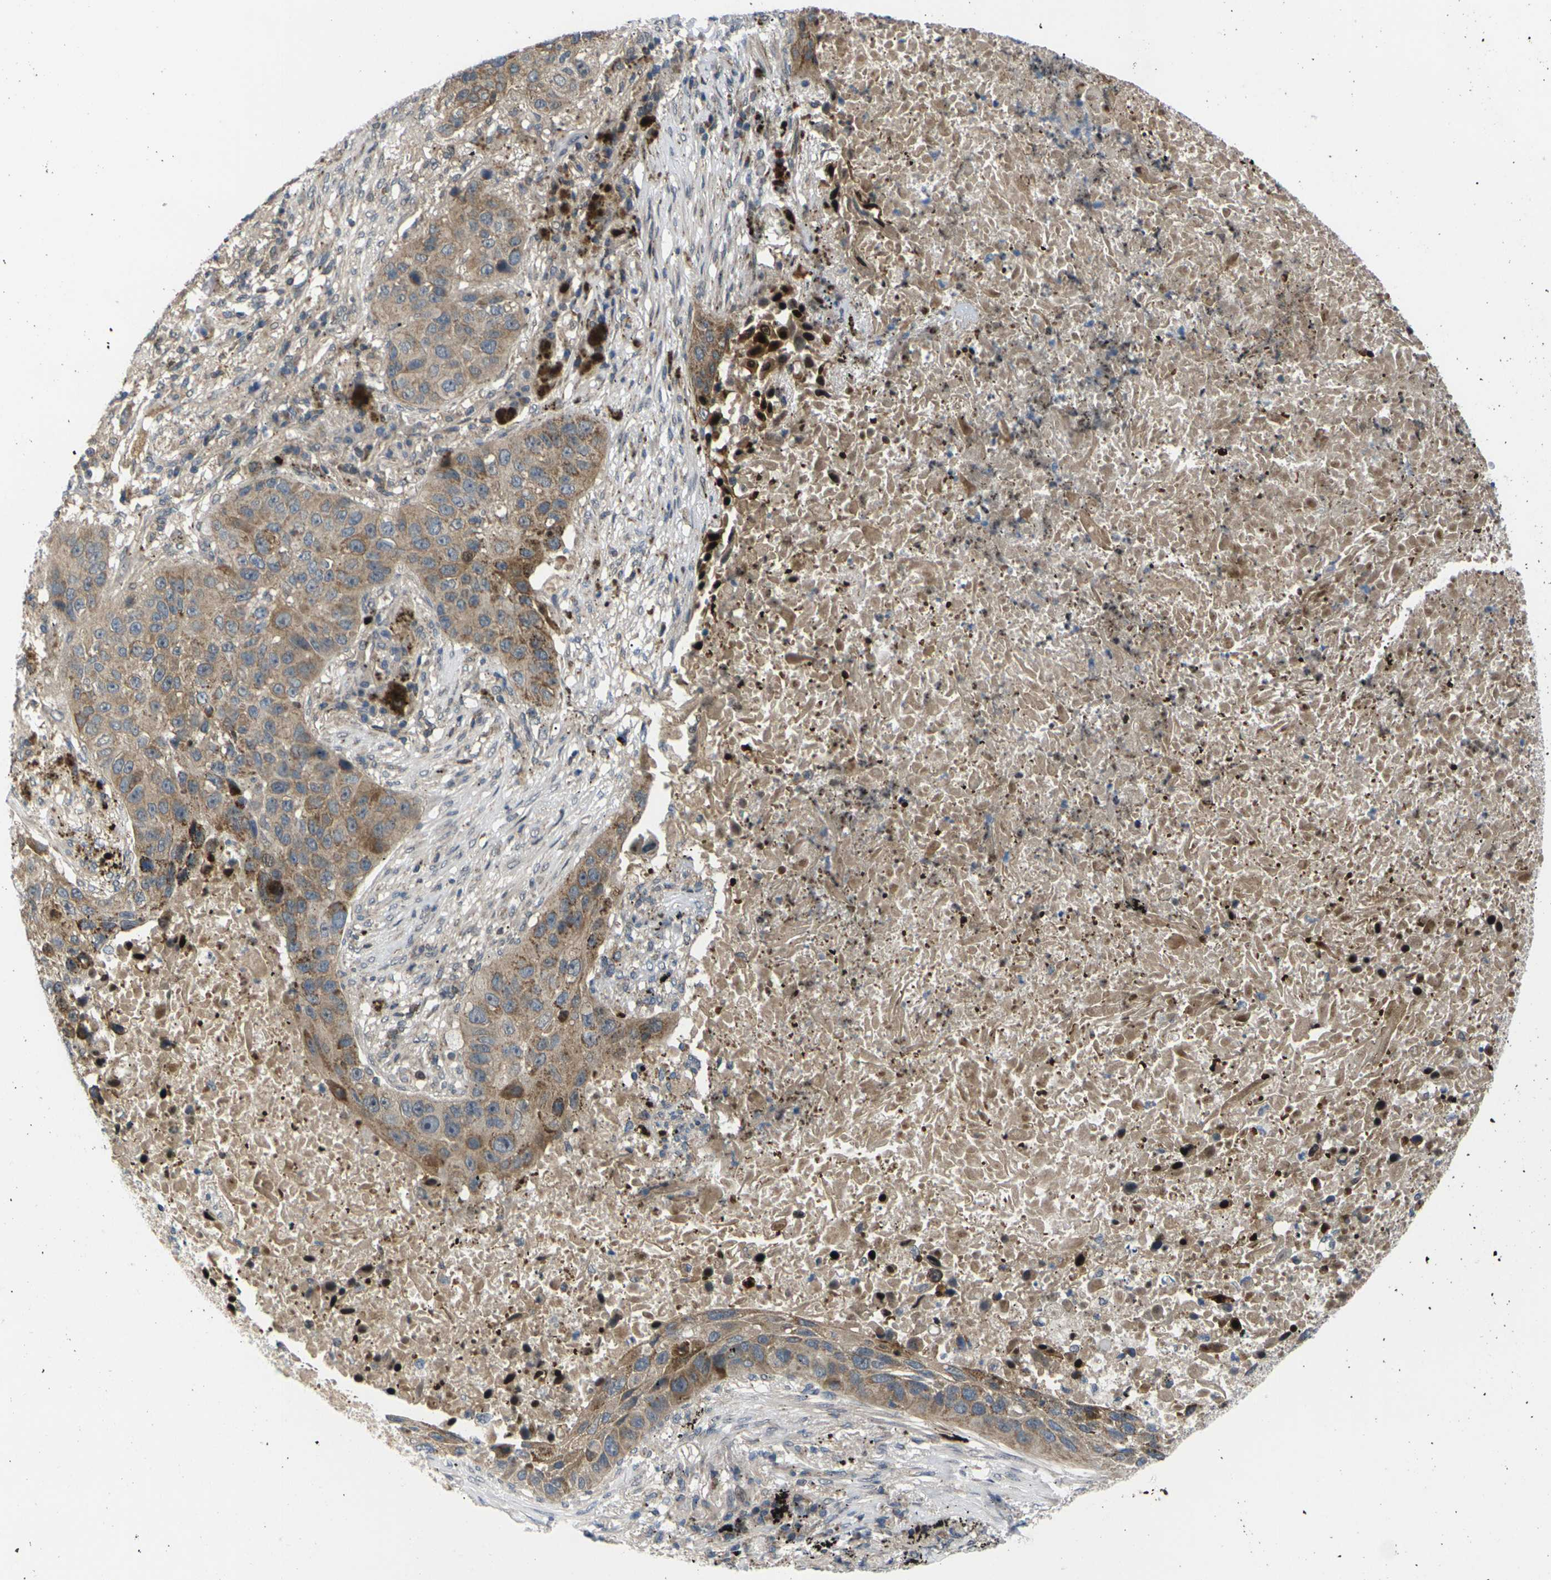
{"staining": {"intensity": "moderate", "quantity": ">75%", "location": "cytoplasmic/membranous"}, "tissue": "lung cancer", "cell_type": "Tumor cells", "image_type": "cancer", "snomed": [{"axis": "morphology", "description": "Squamous cell carcinoma, NOS"}, {"axis": "topography", "description": "Lung"}], "caption": "Immunohistochemical staining of human squamous cell carcinoma (lung) demonstrates medium levels of moderate cytoplasmic/membranous protein expression in about >75% of tumor cells. (IHC, brightfield microscopy, high magnification).", "gene": "RPS6KA3", "patient": {"sex": "male", "age": 57}}